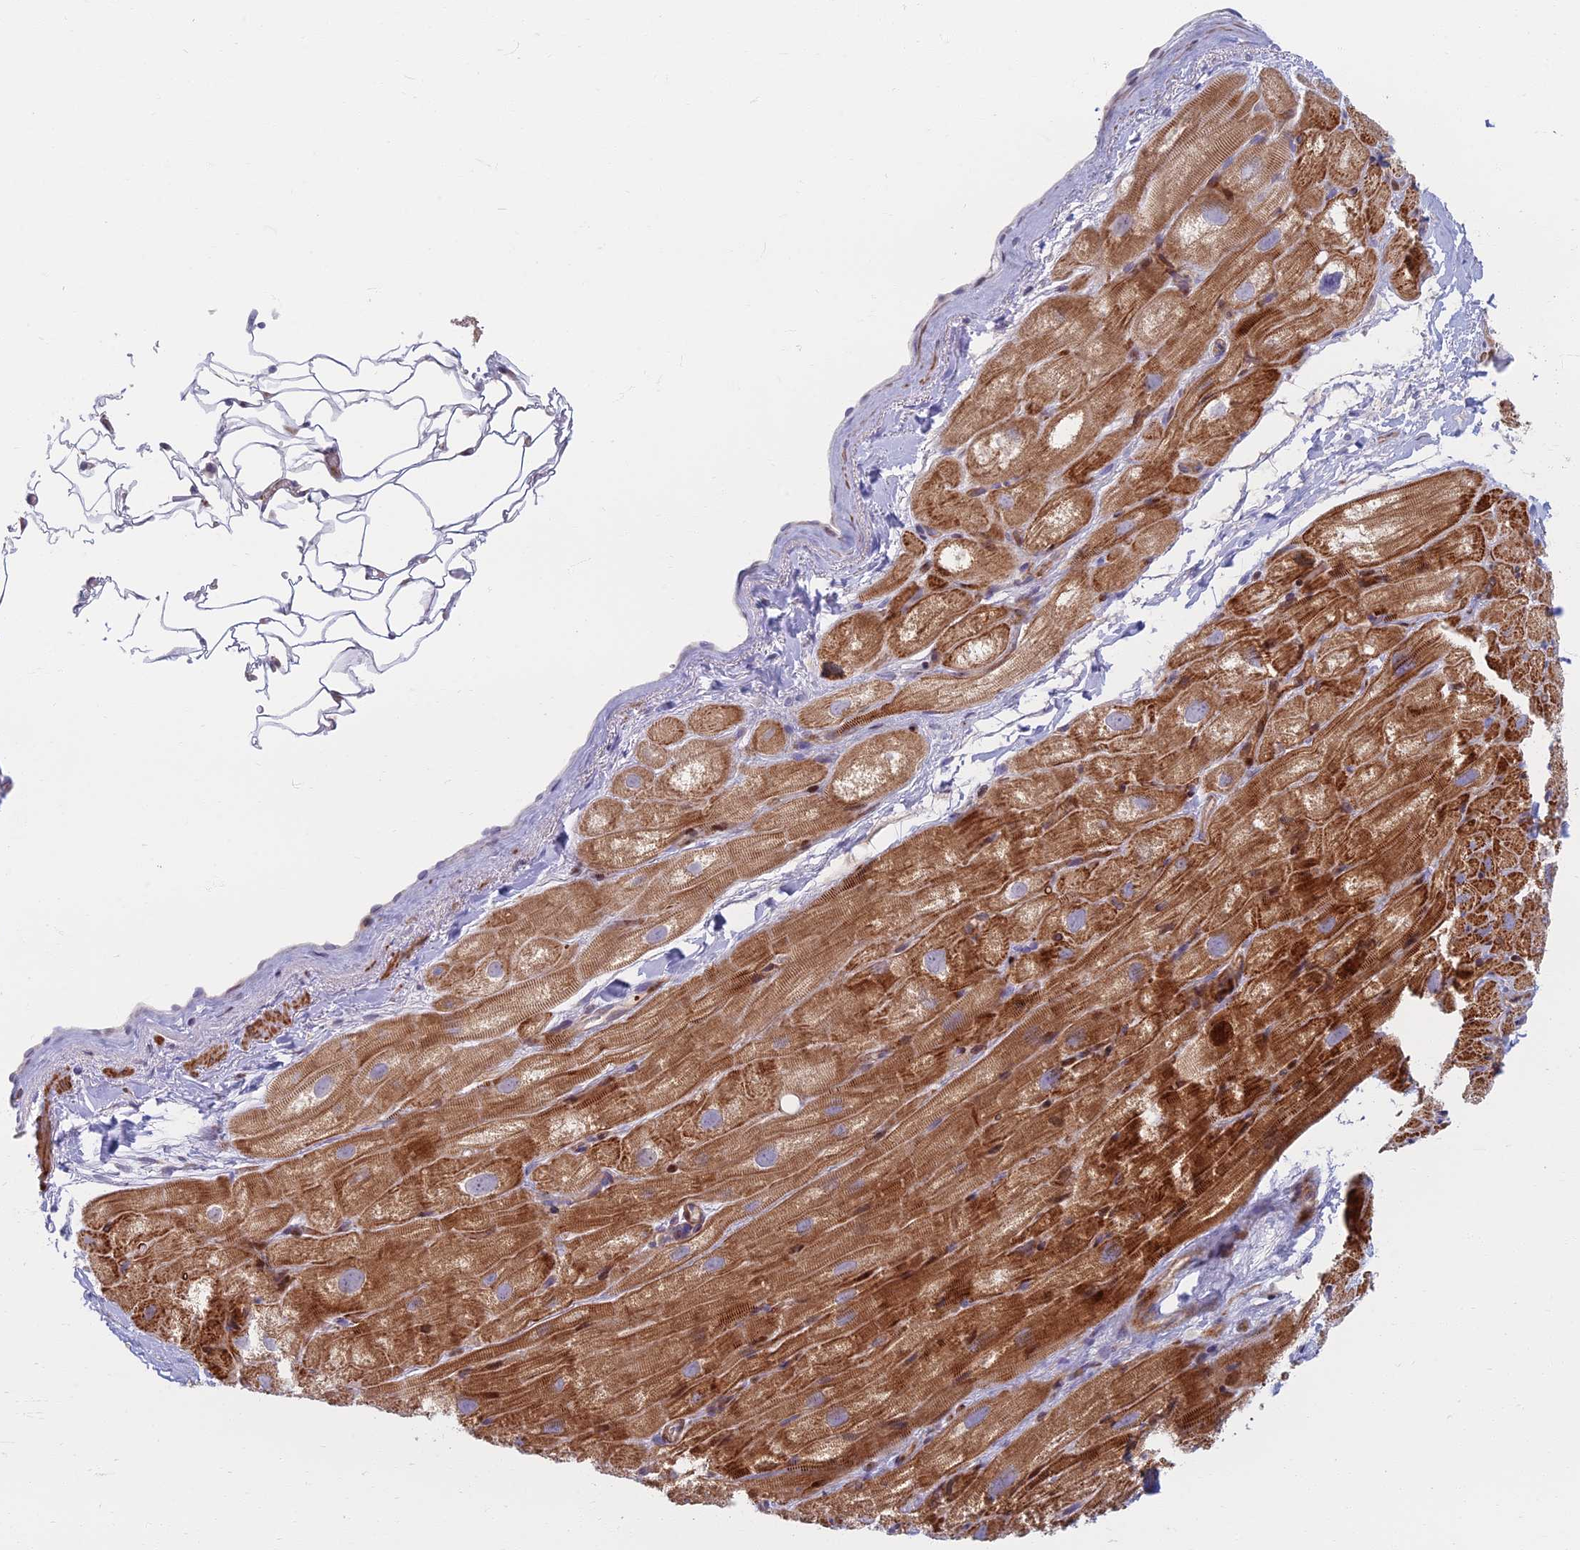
{"staining": {"intensity": "moderate", "quantity": ">75%", "location": "cytoplasmic/membranous"}, "tissue": "heart muscle", "cell_type": "Cardiomyocytes", "image_type": "normal", "snomed": [{"axis": "morphology", "description": "Normal tissue, NOS"}, {"axis": "topography", "description": "Heart"}], "caption": "IHC staining of unremarkable heart muscle, which demonstrates medium levels of moderate cytoplasmic/membranous expression in about >75% of cardiomyocytes indicating moderate cytoplasmic/membranous protein expression. The staining was performed using DAB (3,3'-diaminobenzidine) (brown) for protein detection and nuclei were counterstained in hematoxylin (blue).", "gene": "C15orf40", "patient": {"sex": "male", "age": 50}}